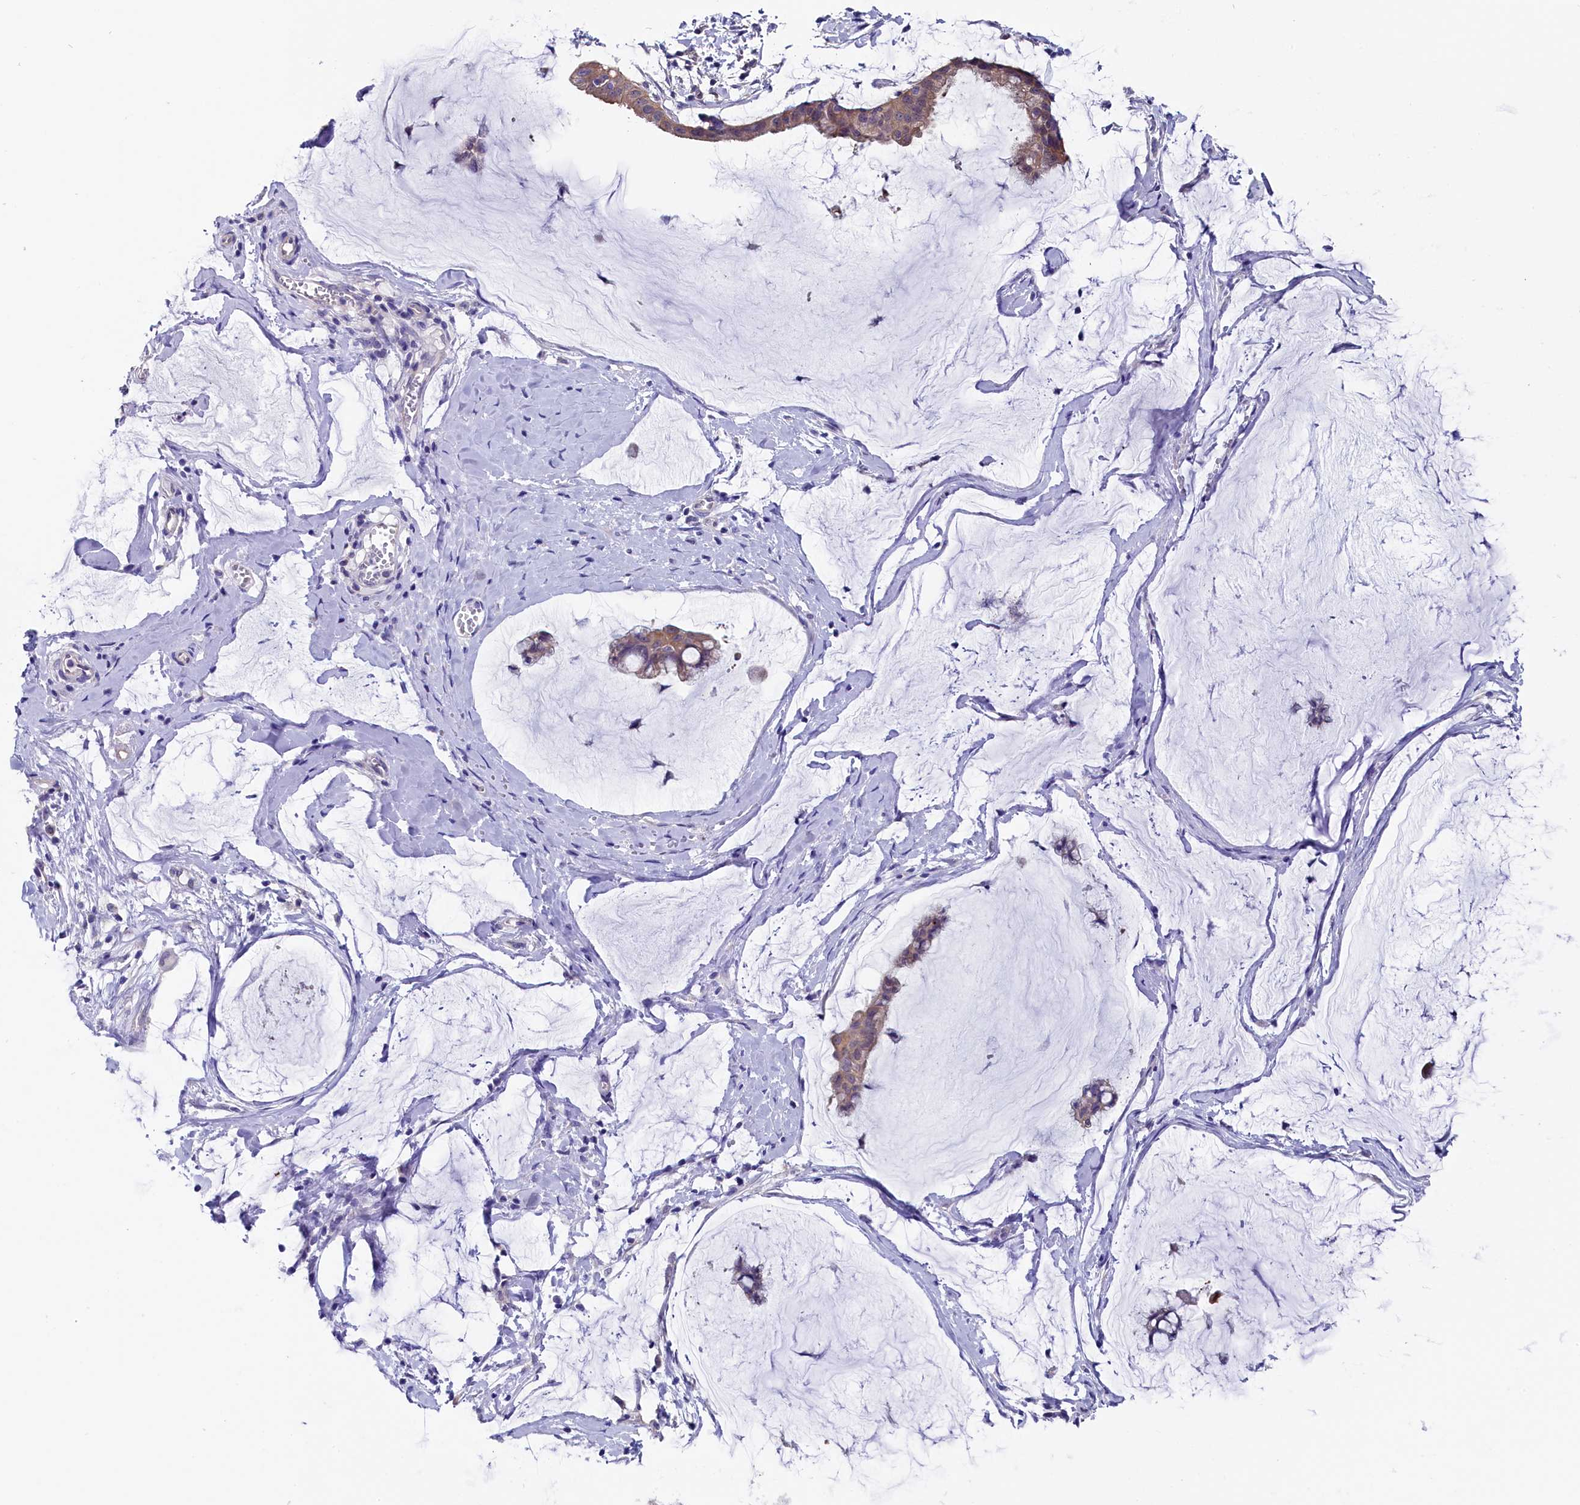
{"staining": {"intensity": "weak", "quantity": ">75%", "location": "cytoplasmic/membranous"}, "tissue": "ovarian cancer", "cell_type": "Tumor cells", "image_type": "cancer", "snomed": [{"axis": "morphology", "description": "Cystadenocarcinoma, mucinous, NOS"}, {"axis": "topography", "description": "Ovary"}], "caption": "Protein expression analysis of ovarian mucinous cystadenocarcinoma shows weak cytoplasmic/membranous staining in approximately >75% of tumor cells.", "gene": "CIAPIN1", "patient": {"sex": "female", "age": 73}}